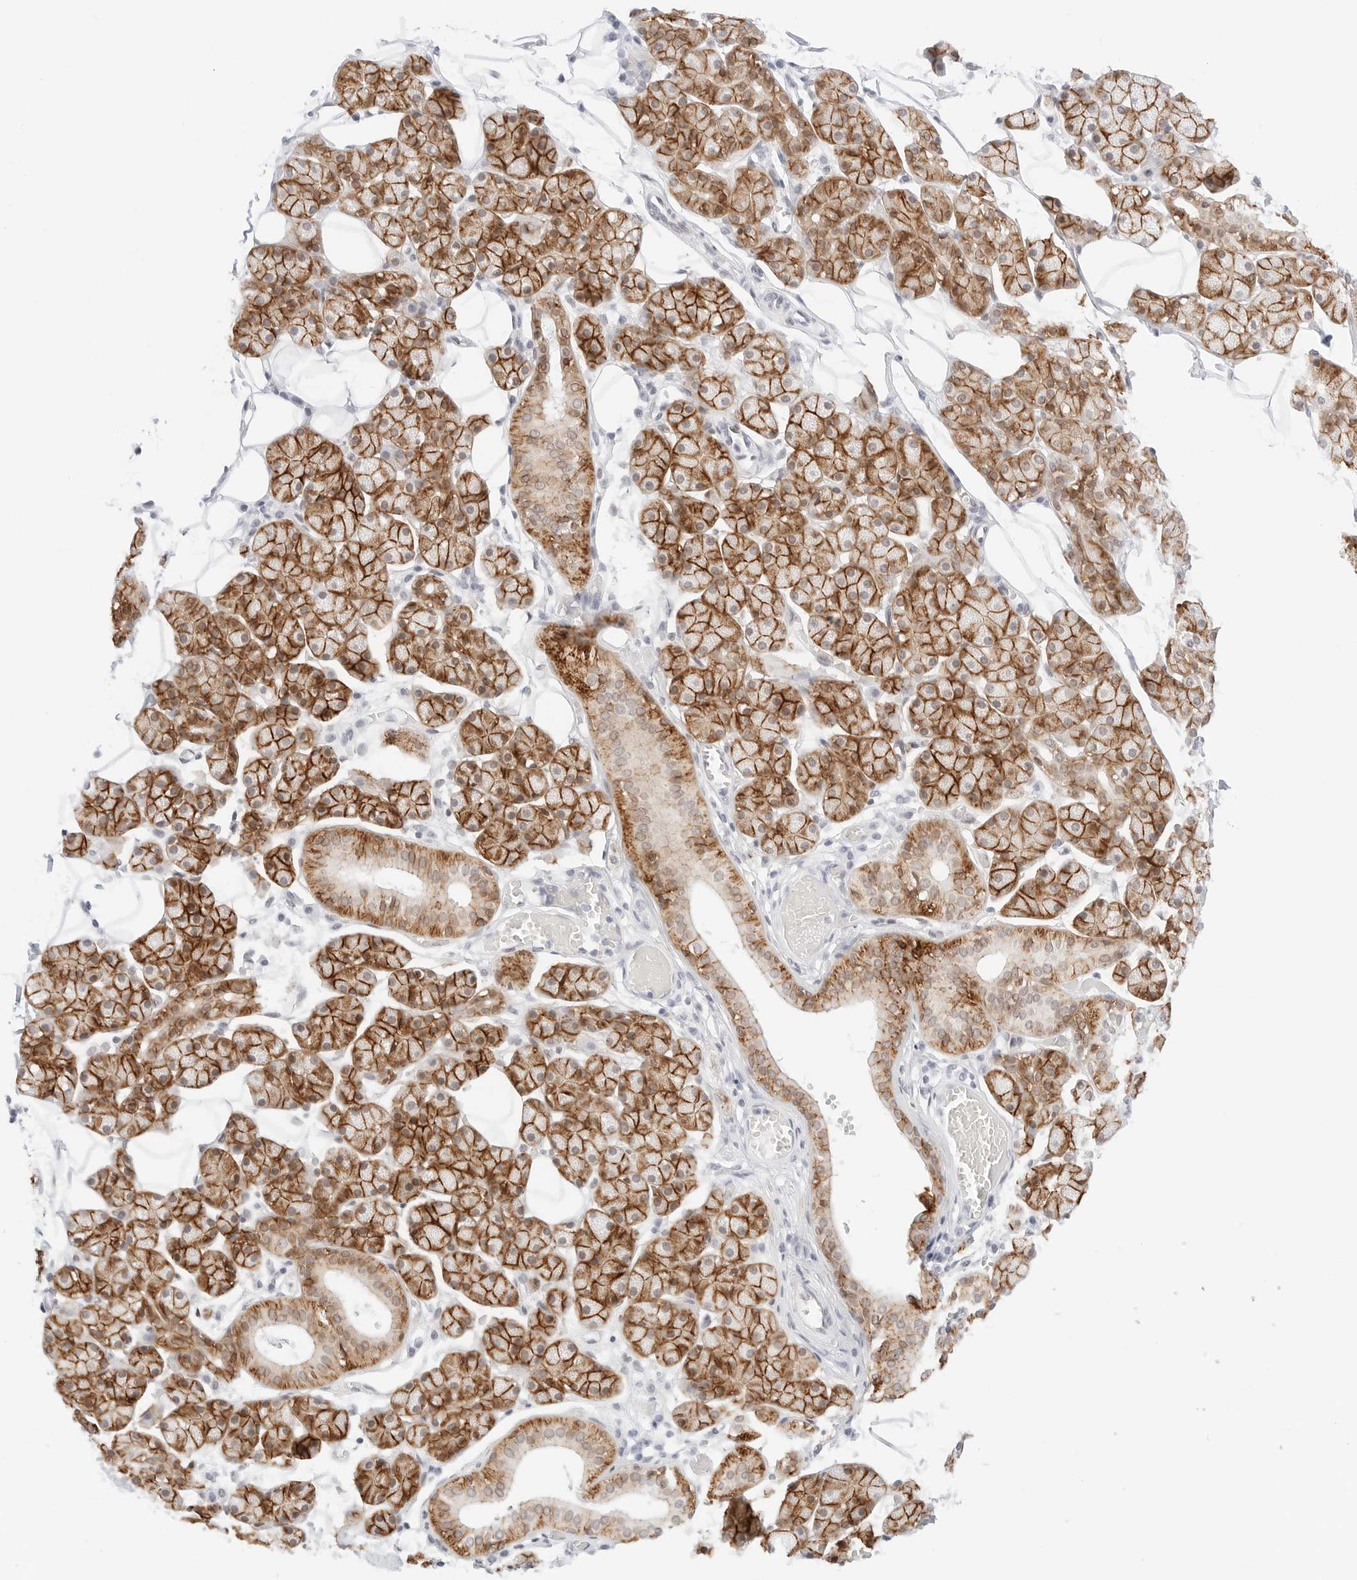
{"staining": {"intensity": "moderate", "quantity": ">75%", "location": "cytoplasmic/membranous"}, "tissue": "salivary gland", "cell_type": "Glandular cells", "image_type": "normal", "snomed": [{"axis": "morphology", "description": "Normal tissue, NOS"}, {"axis": "topography", "description": "Salivary gland"}], "caption": "A high-resolution histopathology image shows IHC staining of benign salivary gland, which exhibits moderate cytoplasmic/membranous expression in approximately >75% of glandular cells. (DAB IHC, brown staining for protein, blue staining for nuclei).", "gene": "CDH1", "patient": {"sex": "female", "age": 33}}